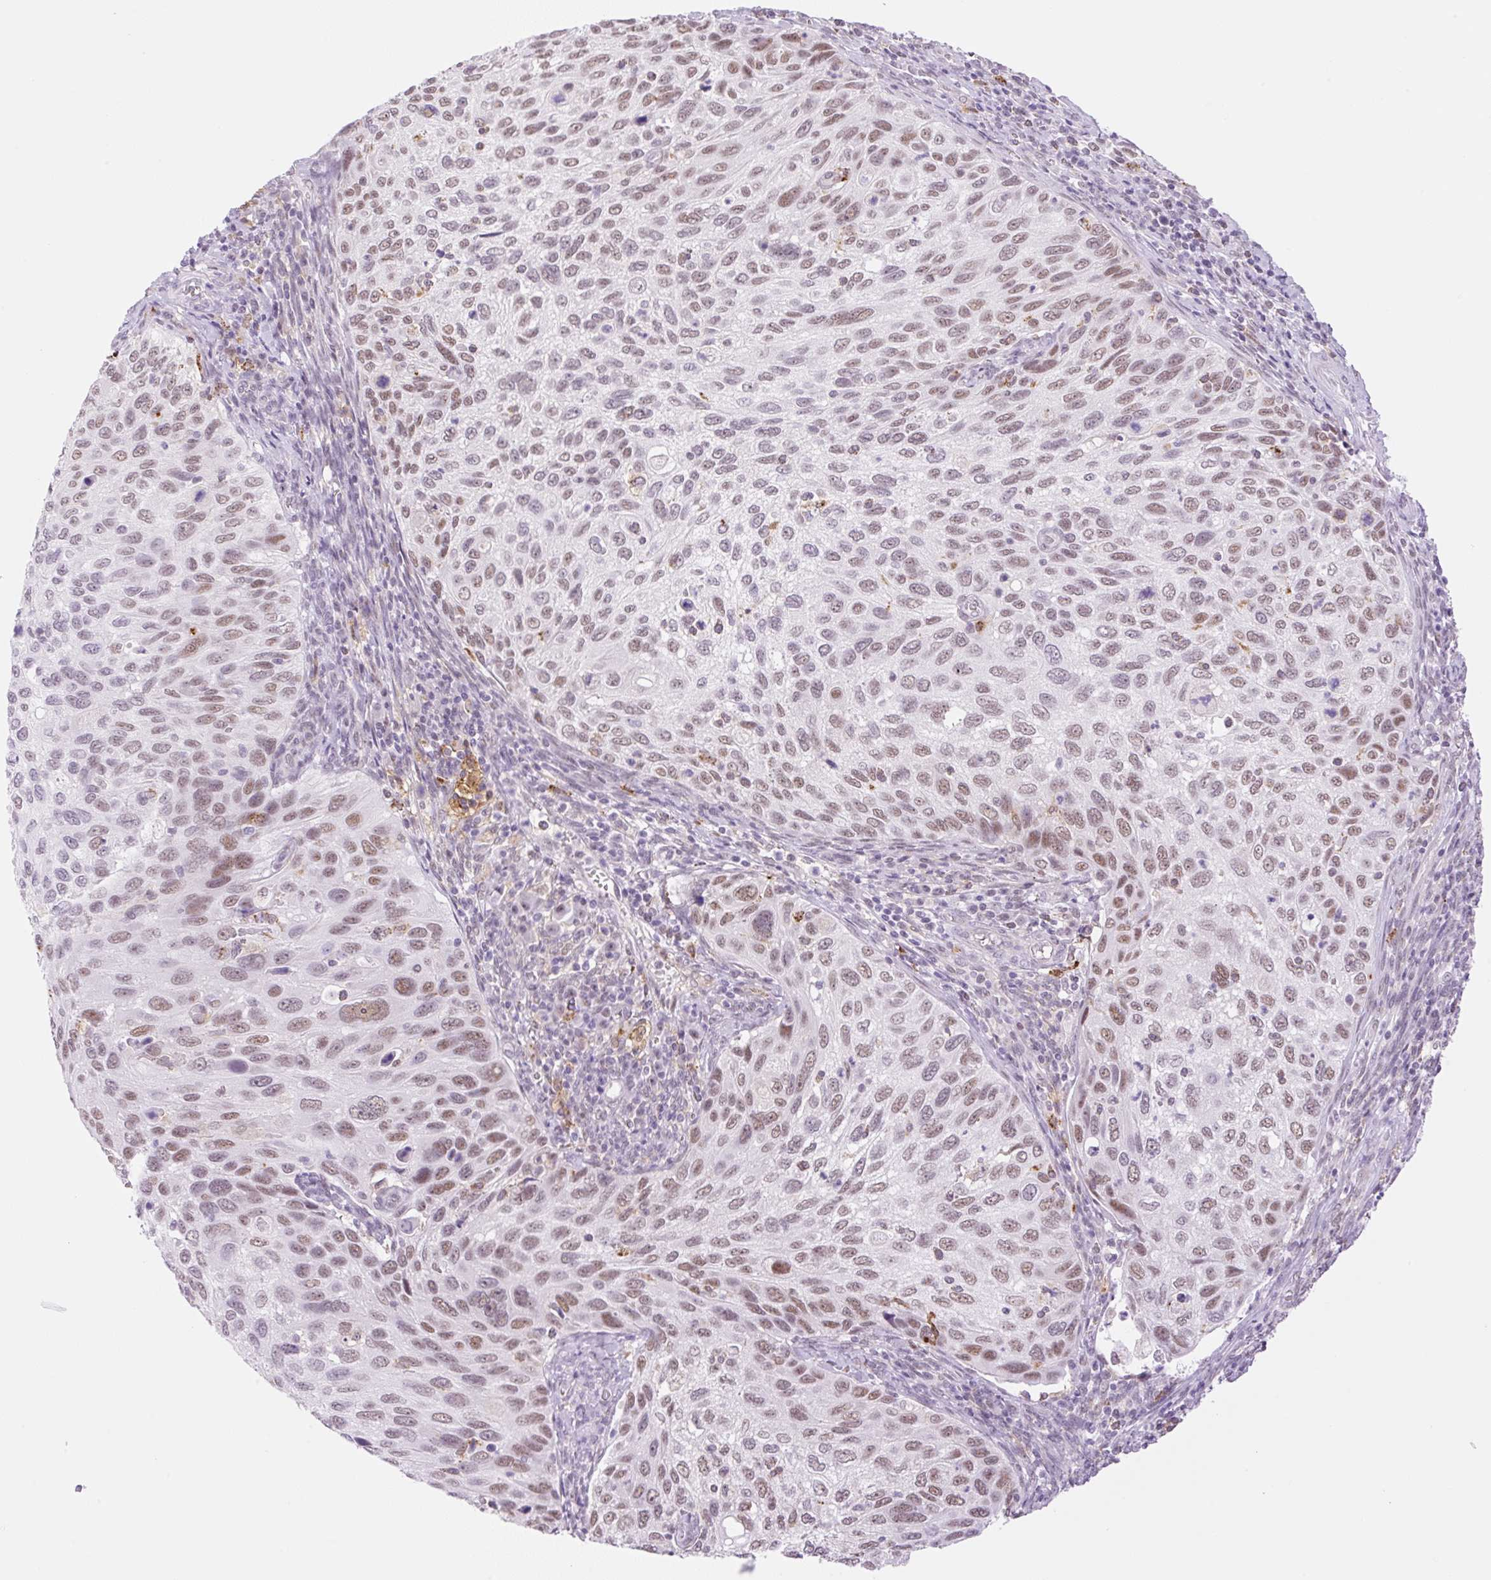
{"staining": {"intensity": "moderate", "quantity": ">75%", "location": "nuclear"}, "tissue": "cervical cancer", "cell_type": "Tumor cells", "image_type": "cancer", "snomed": [{"axis": "morphology", "description": "Squamous cell carcinoma, NOS"}, {"axis": "topography", "description": "Cervix"}], "caption": "Protein expression analysis of cervical cancer (squamous cell carcinoma) shows moderate nuclear expression in about >75% of tumor cells.", "gene": "PALM3", "patient": {"sex": "female", "age": 70}}